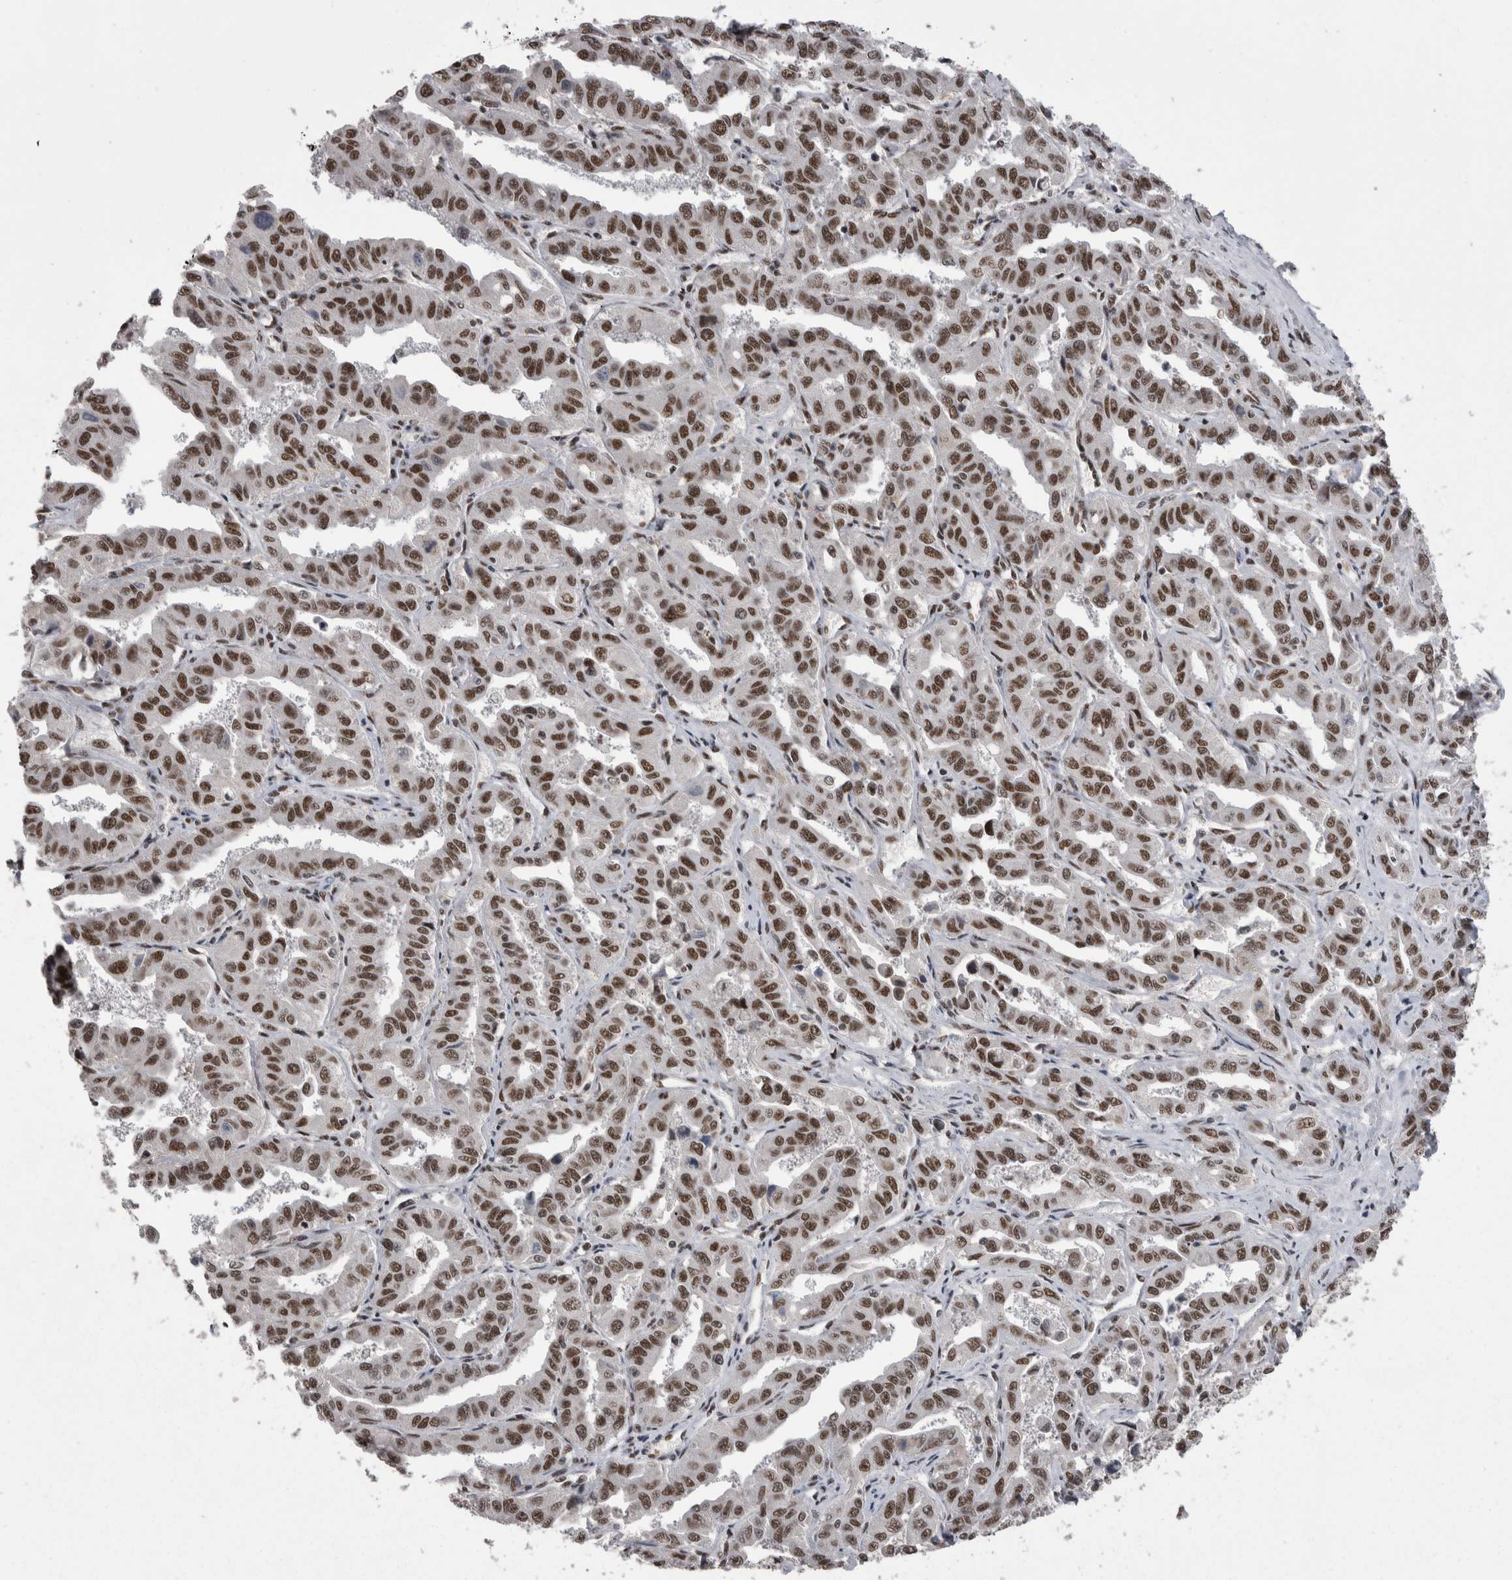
{"staining": {"intensity": "strong", "quantity": ">75%", "location": "nuclear"}, "tissue": "liver cancer", "cell_type": "Tumor cells", "image_type": "cancer", "snomed": [{"axis": "morphology", "description": "Cholangiocarcinoma"}, {"axis": "topography", "description": "Liver"}], "caption": "Cholangiocarcinoma (liver) stained with immunohistochemistry demonstrates strong nuclear positivity in about >75% of tumor cells. The staining is performed using DAB brown chromogen to label protein expression. The nuclei are counter-stained blue using hematoxylin.", "gene": "DMTF1", "patient": {"sex": "male", "age": 59}}